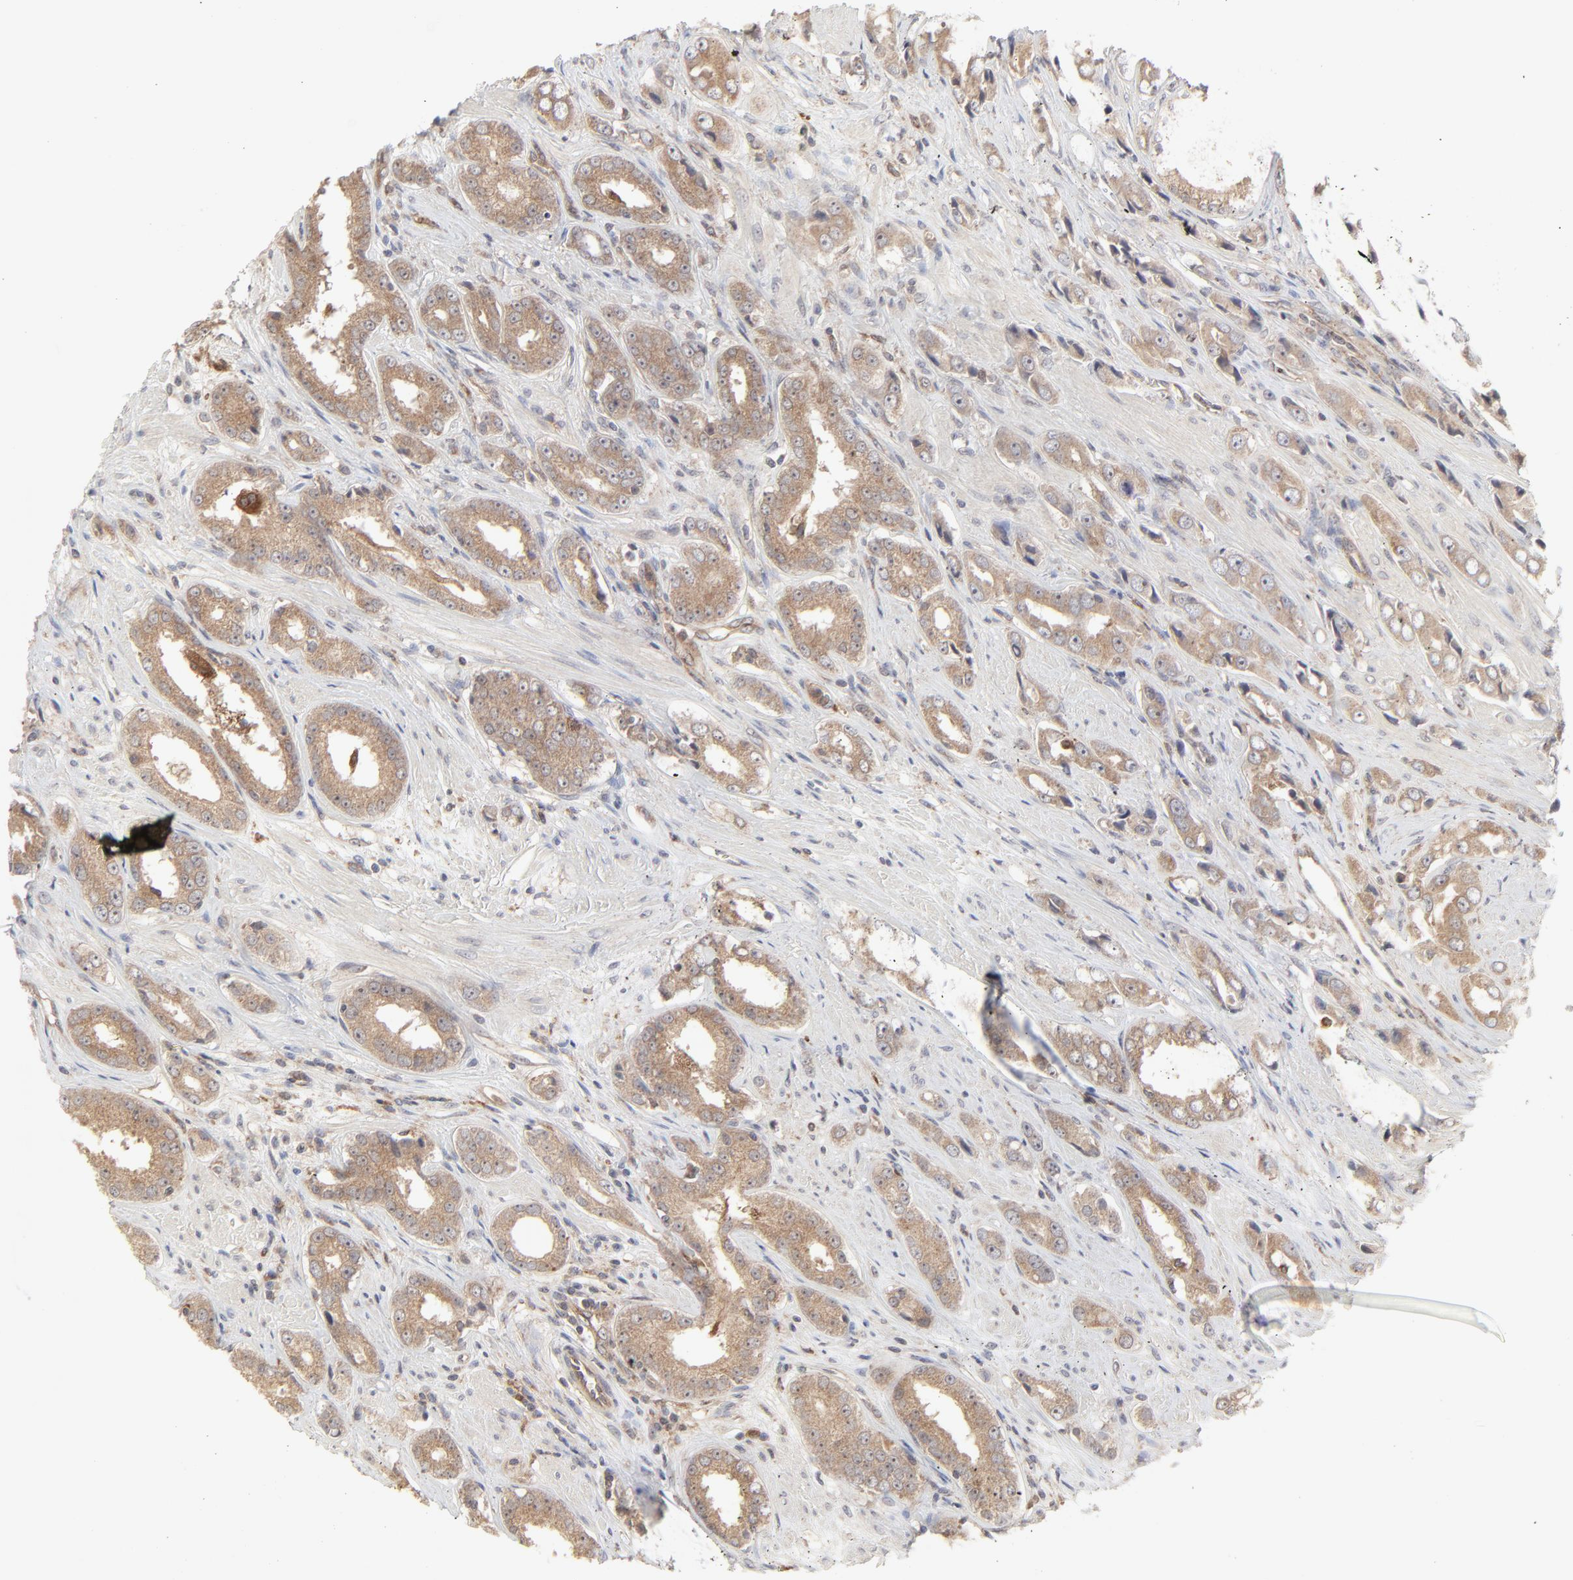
{"staining": {"intensity": "moderate", "quantity": ">75%", "location": "cytoplasmic/membranous"}, "tissue": "prostate cancer", "cell_type": "Tumor cells", "image_type": "cancer", "snomed": [{"axis": "morphology", "description": "Adenocarcinoma, Medium grade"}, {"axis": "topography", "description": "Prostate"}], "caption": "IHC of human prostate cancer reveals medium levels of moderate cytoplasmic/membranous positivity in about >75% of tumor cells.", "gene": "RAB5C", "patient": {"sex": "male", "age": 53}}